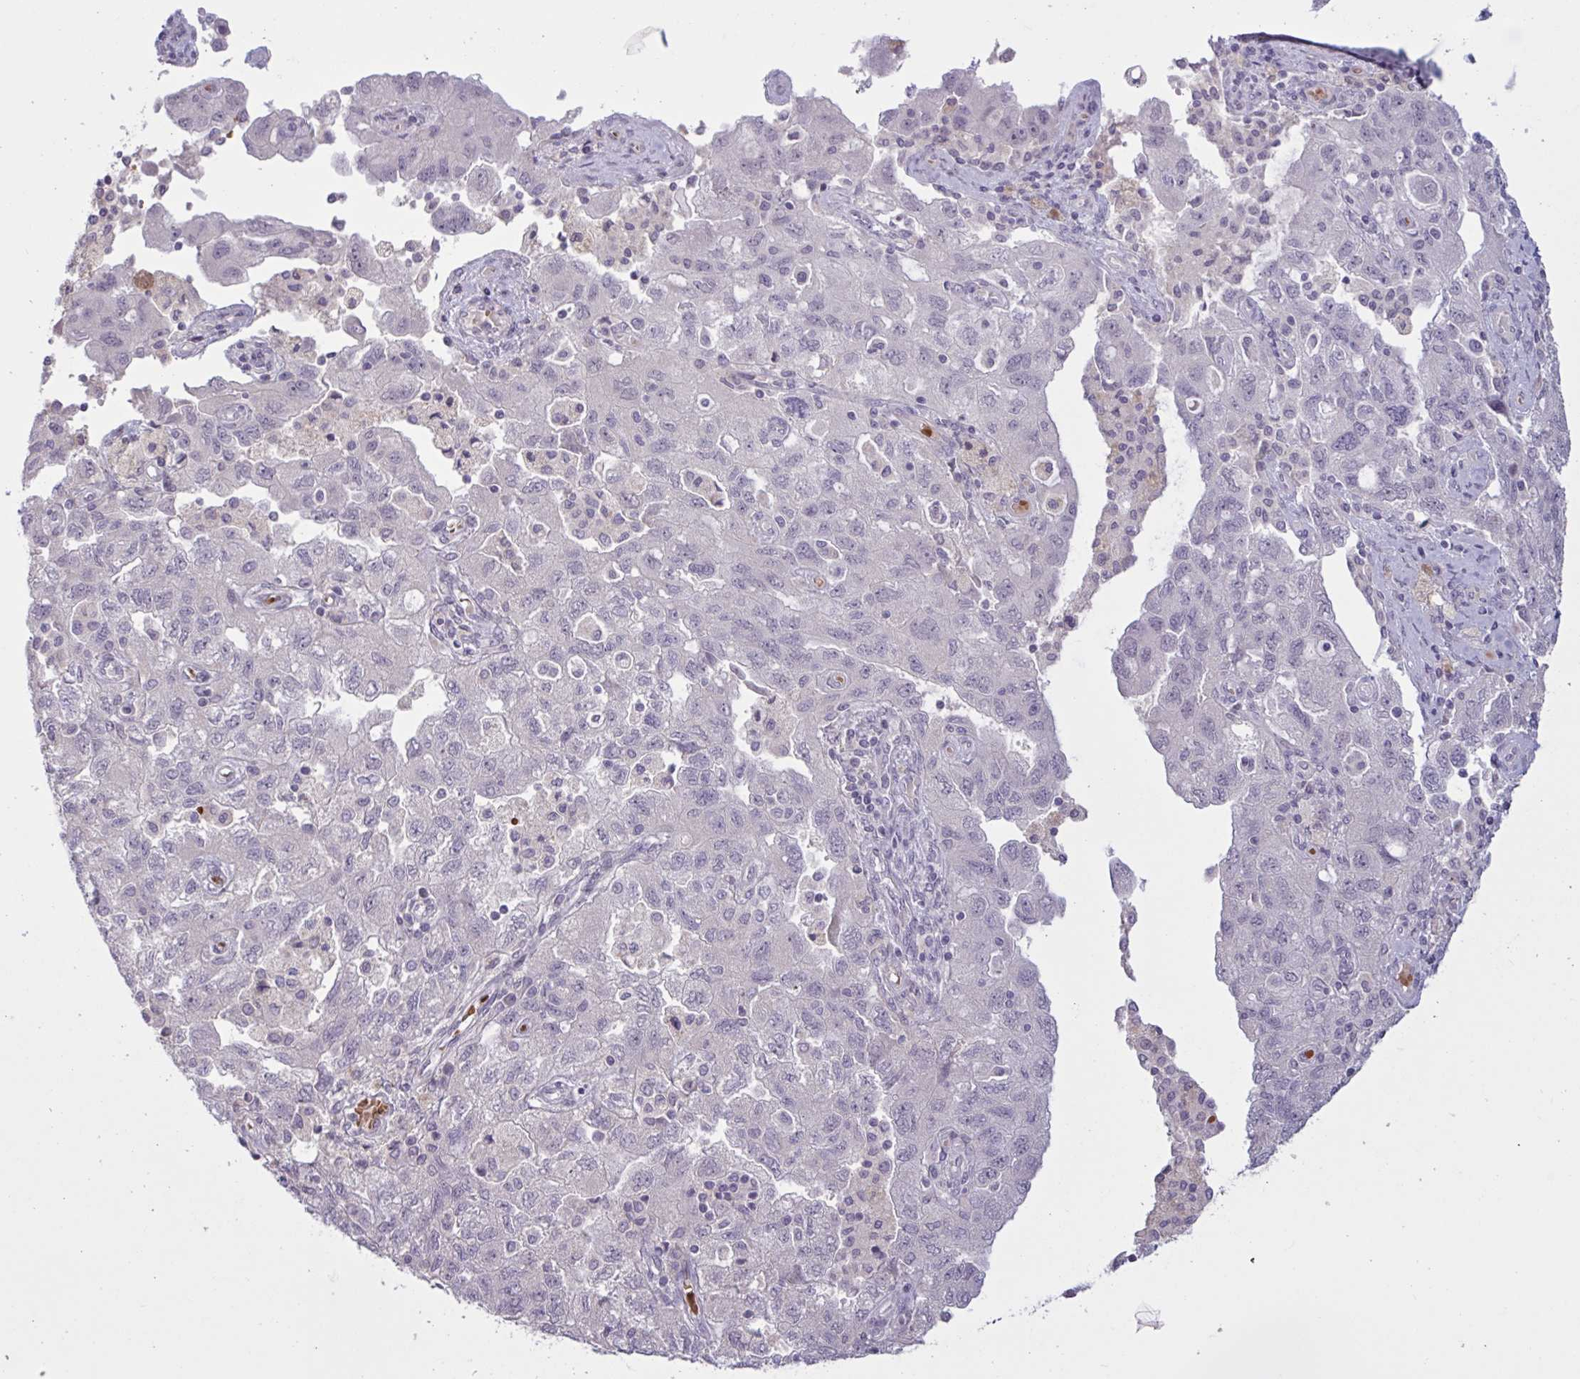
{"staining": {"intensity": "negative", "quantity": "none", "location": "none"}, "tissue": "ovarian cancer", "cell_type": "Tumor cells", "image_type": "cancer", "snomed": [{"axis": "morphology", "description": "Carcinoma, NOS"}, {"axis": "morphology", "description": "Cystadenocarcinoma, serous, NOS"}, {"axis": "topography", "description": "Ovary"}], "caption": "The histopathology image exhibits no significant staining in tumor cells of carcinoma (ovarian).", "gene": "RFPL4B", "patient": {"sex": "female", "age": 69}}